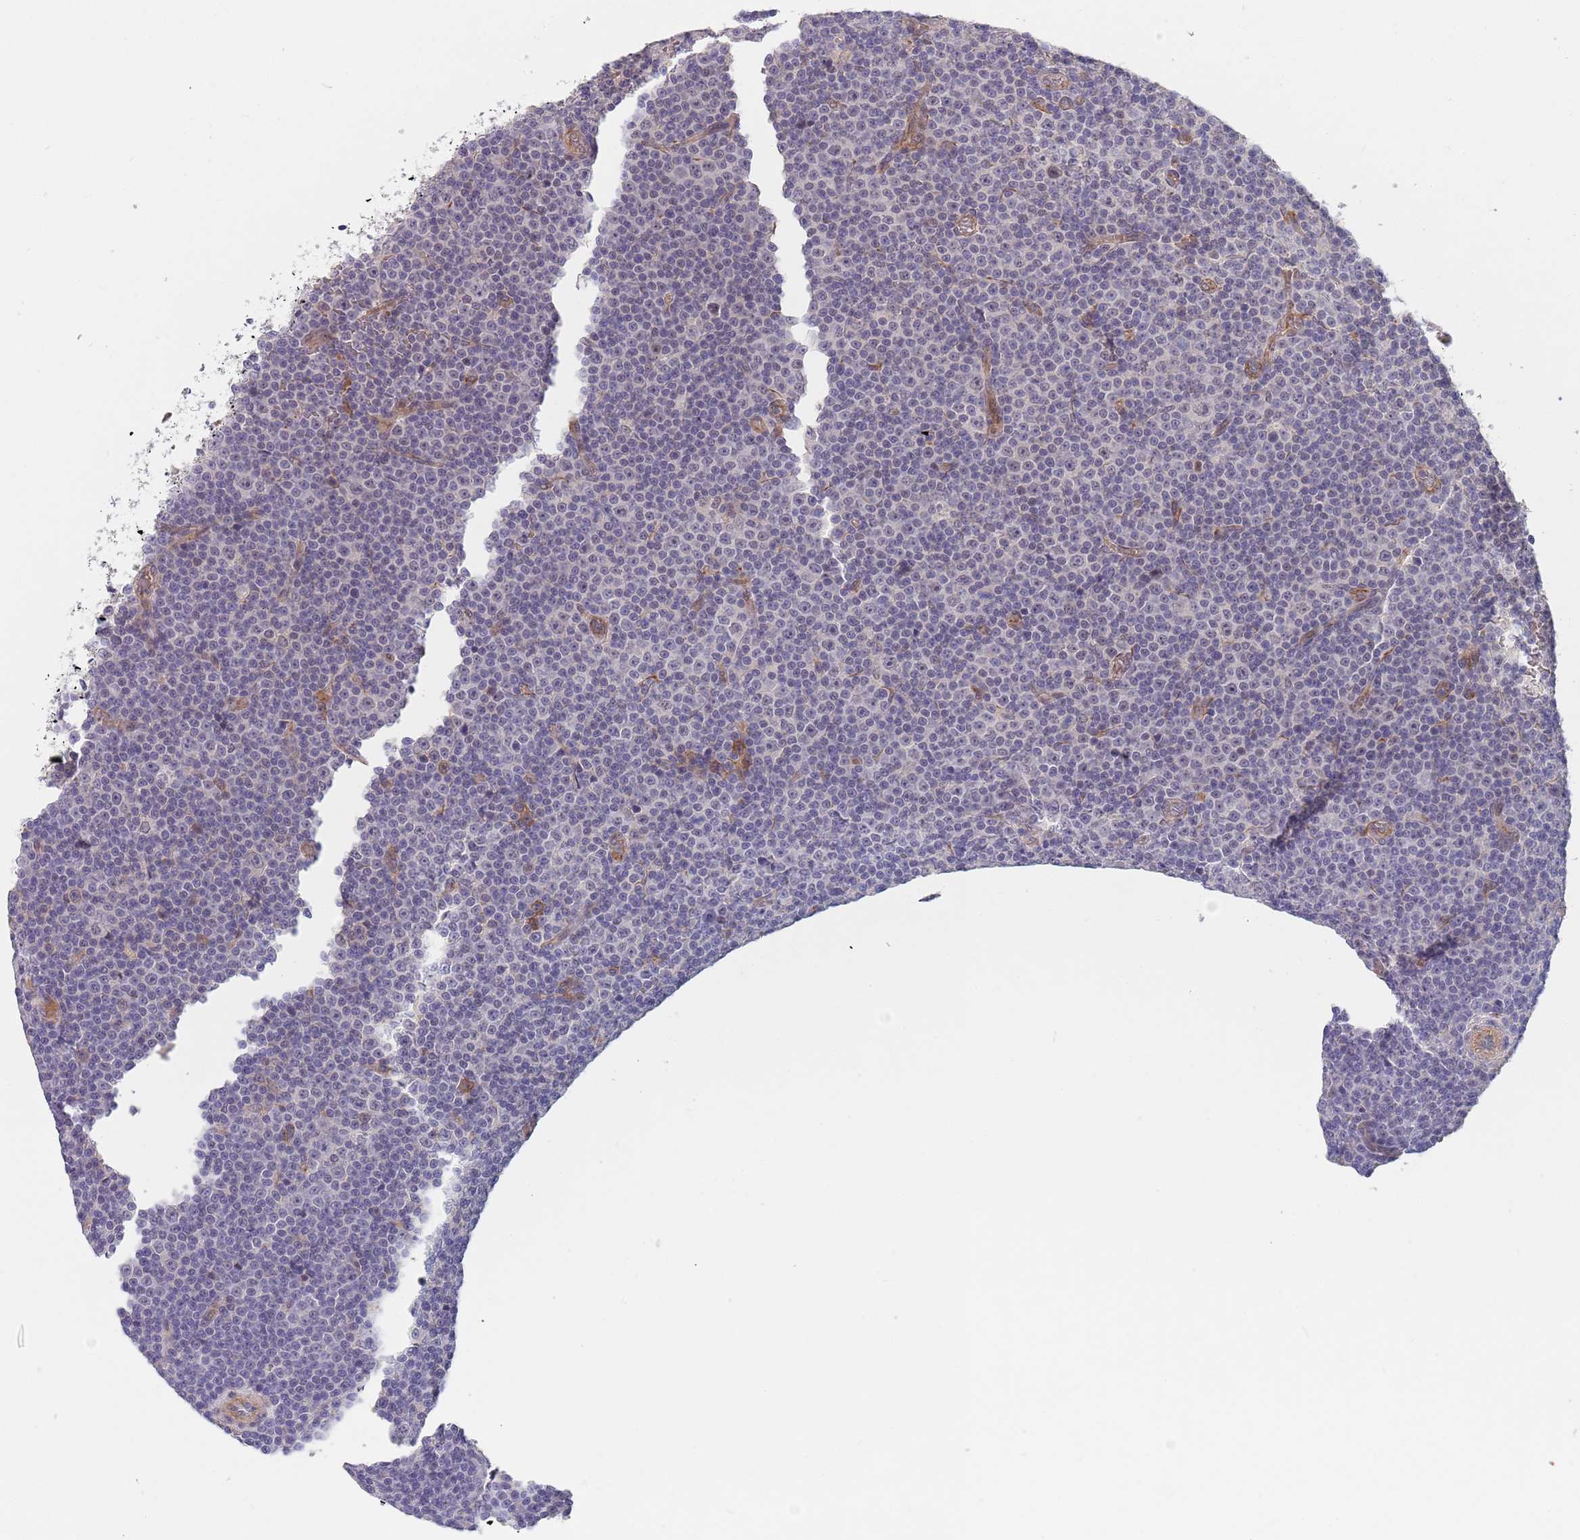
{"staining": {"intensity": "negative", "quantity": "none", "location": "none"}, "tissue": "lymphoma", "cell_type": "Tumor cells", "image_type": "cancer", "snomed": [{"axis": "morphology", "description": "Malignant lymphoma, non-Hodgkin's type, Low grade"}, {"axis": "topography", "description": "Lymph node"}], "caption": "Immunohistochemical staining of human low-grade malignant lymphoma, non-Hodgkin's type exhibits no significant staining in tumor cells.", "gene": "B4GALT4", "patient": {"sex": "female", "age": 67}}